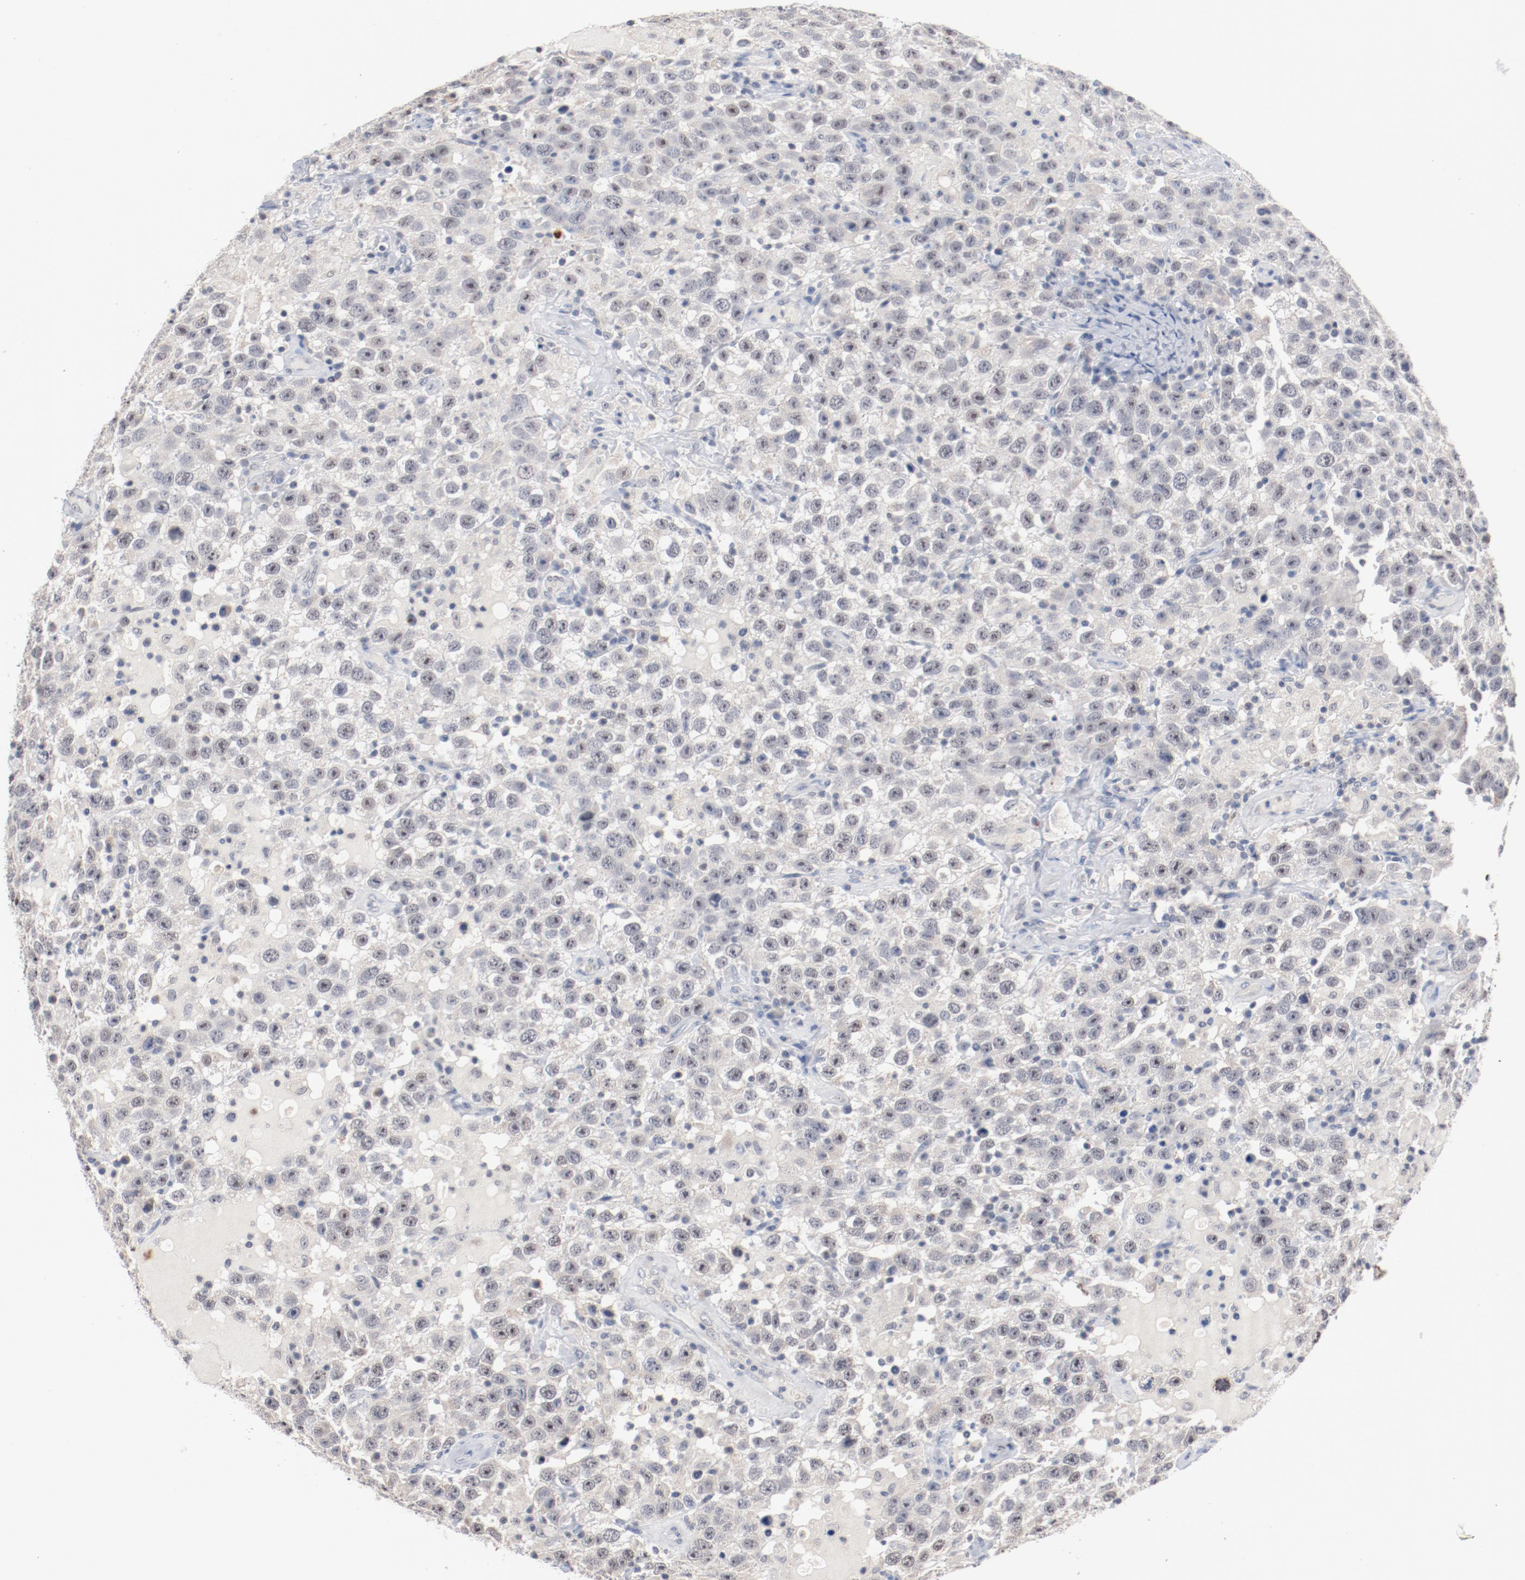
{"staining": {"intensity": "negative", "quantity": "none", "location": "none"}, "tissue": "testis cancer", "cell_type": "Tumor cells", "image_type": "cancer", "snomed": [{"axis": "morphology", "description": "Seminoma, NOS"}, {"axis": "topography", "description": "Testis"}], "caption": "The image displays no significant positivity in tumor cells of testis cancer.", "gene": "ERICH1", "patient": {"sex": "male", "age": 41}}